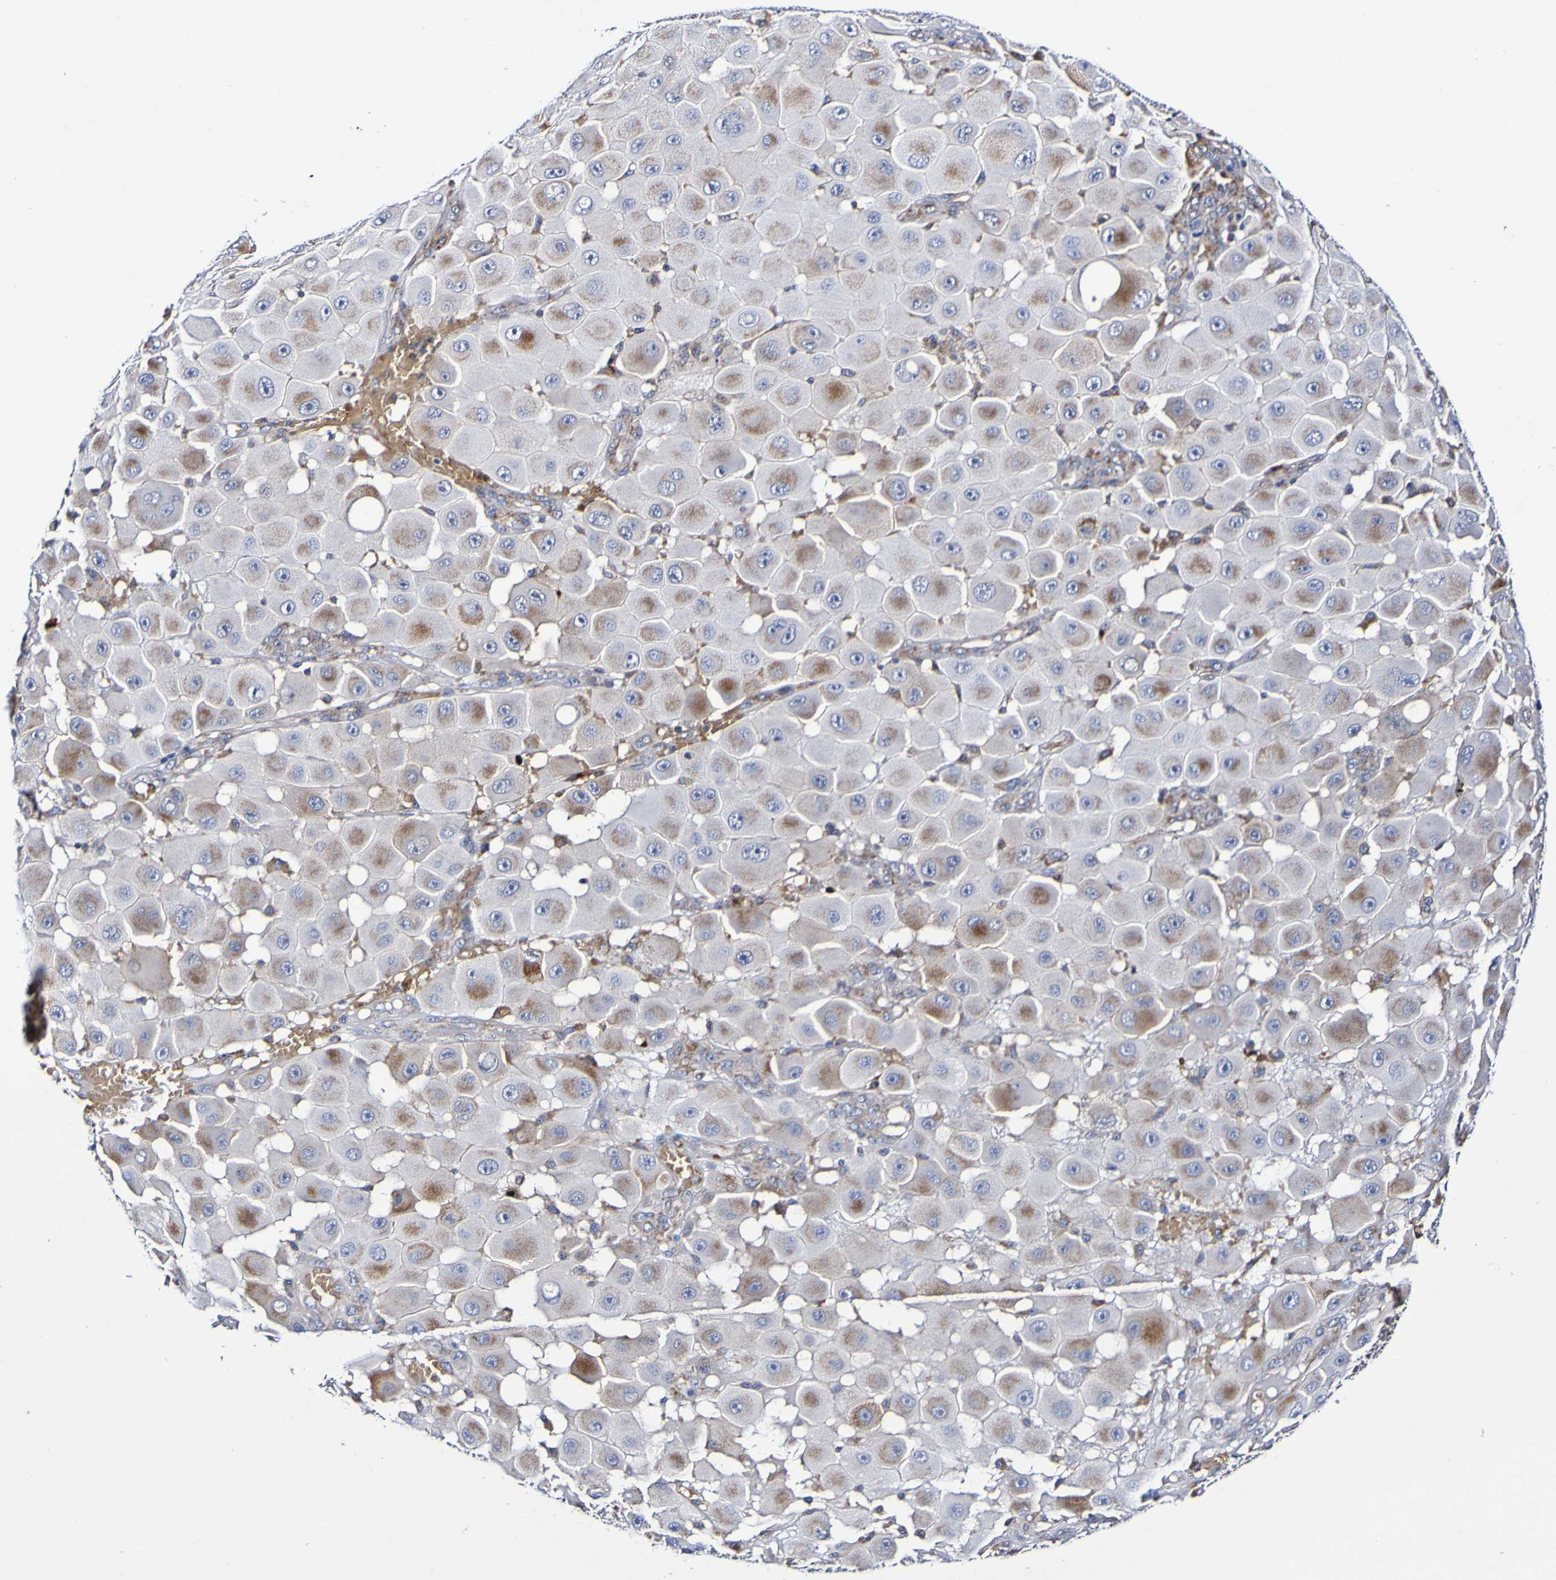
{"staining": {"intensity": "moderate", "quantity": "<25%", "location": "cytoplasmic/membranous"}, "tissue": "melanoma", "cell_type": "Tumor cells", "image_type": "cancer", "snomed": [{"axis": "morphology", "description": "Malignant melanoma, NOS"}, {"axis": "topography", "description": "Skin"}], "caption": "High-power microscopy captured an IHC micrograph of melanoma, revealing moderate cytoplasmic/membranous expression in approximately <25% of tumor cells. (Stains: DAB in brown, nuclei in blue, Microscopy: brightfield microscopy at high magnification).", "gene": "WNT4", "patient": {"sex": "female", "age": 81}}